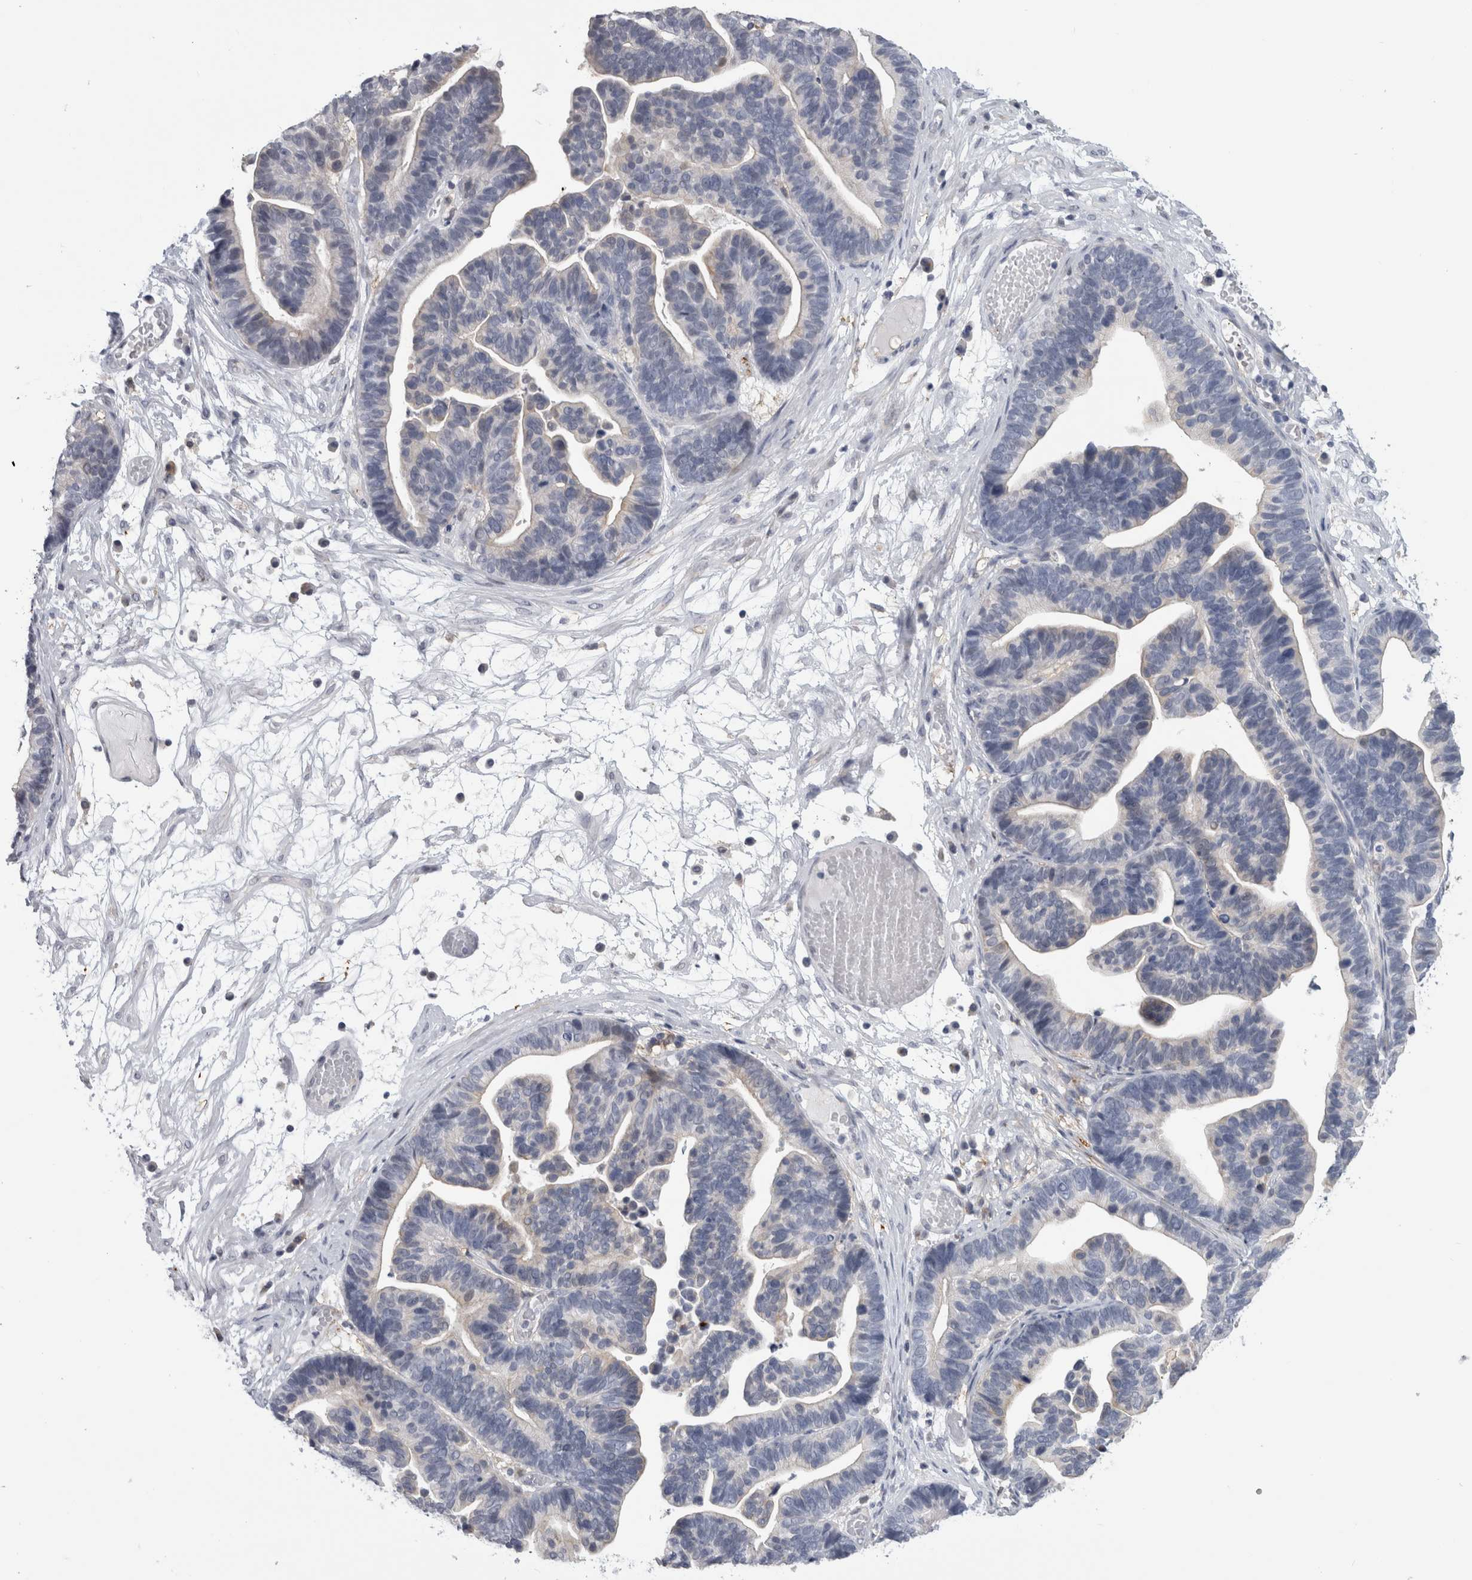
{"staining": {"intensity": "negative", "quantity": "none", "location": "none"}, "tissue": "ovarian cancer", "cell_type": "Tumor cells", "image_type": "cancer", "snomed": [{"axis": "morphology", "description": "Cystadenocarcinoma, serous, NOS"}, {"axis": "topography", "description": "Ovary"}], "caption": "The image reveals no staining of tumor cells in serous cystadenocarcinoma (ovarian).", "gene": "DNAJC24", "patient": {"sex": "female", "age": 56}}